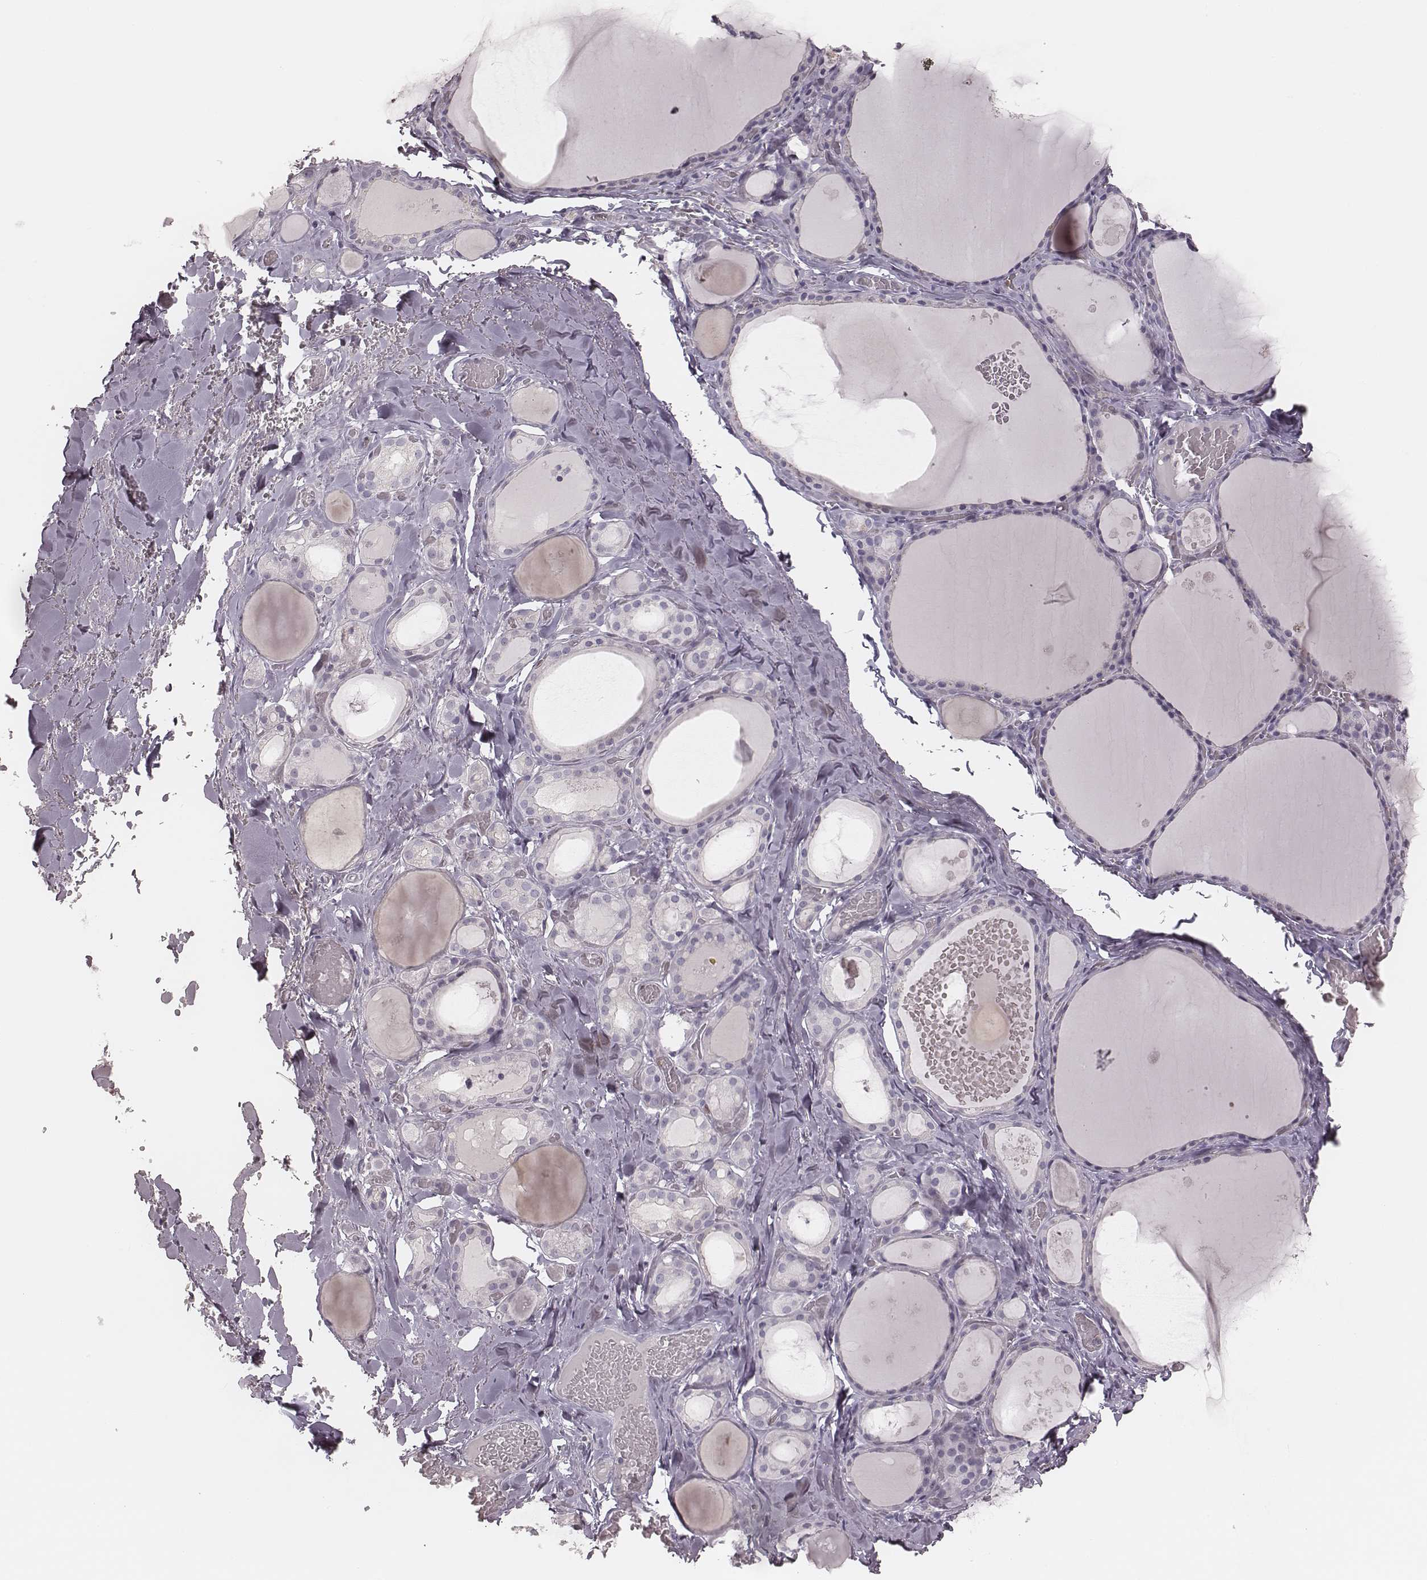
{"staining": {"intensity": "negative", "quantity": "none", "location": "none"}, "tissue": "thyroid gland", "cell_type": "Glandular cells", "image_type": "normal", "snomed": [{"axis": "morphology", "description": "Normal tissue, NOS"}, {"axis": "topography", "description": "Thyroid gland"}], "caption": "This photomicrograph is of benign thyroid gland stained with immunohistochemistry (IHC) to label a protein in brown with the nuclei are counter-stained blue. There is no expression in glandular cells.", "gene": "MSX1", "patient": {"sex": "male", "age": 56}}